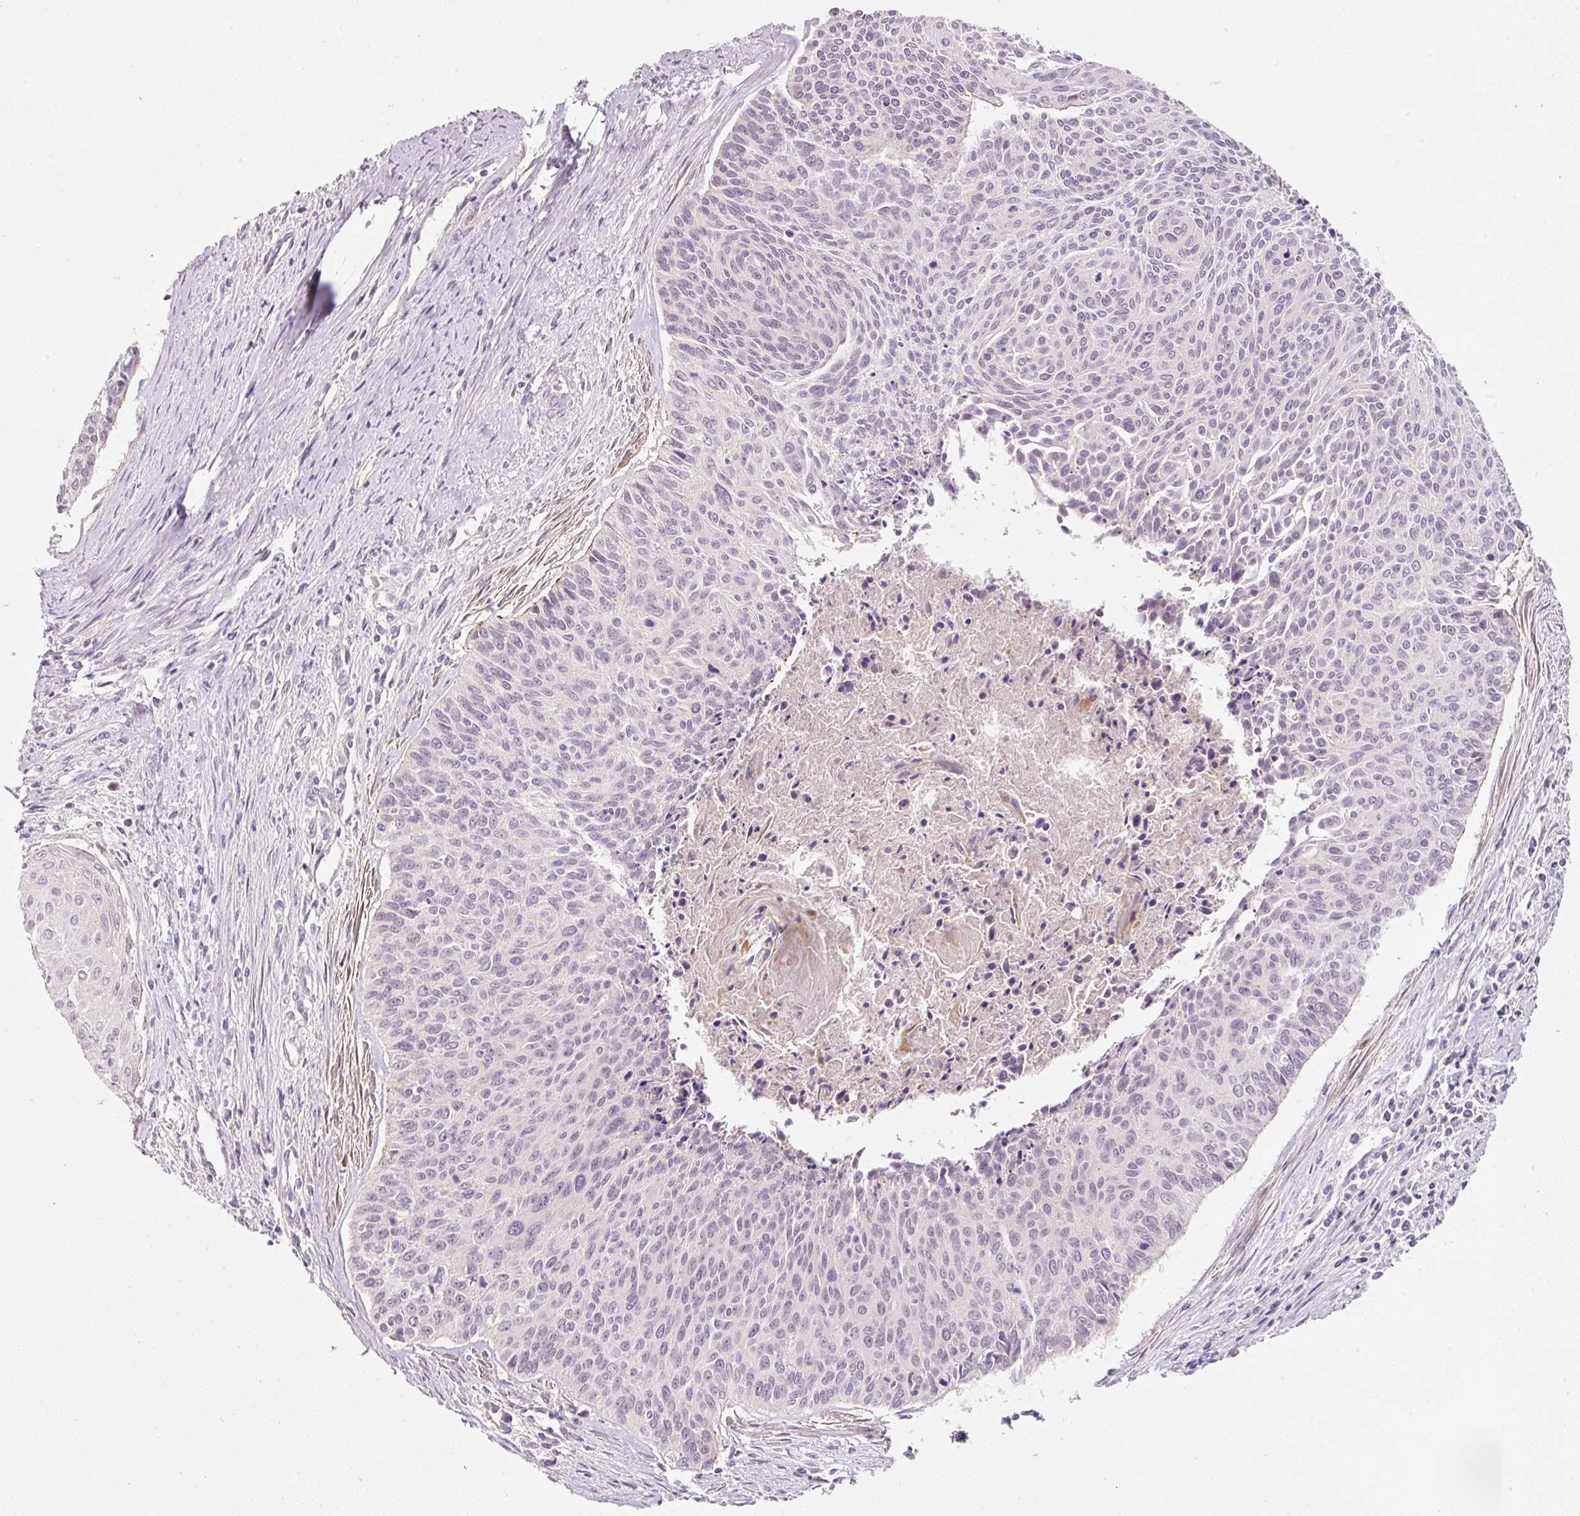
{"staining": {"intensity": "negative", "quantity": "none", "location": "none"}, "tissue": "cervical cancer", "cell_type": "Tumor cells", "image_type": "cancer", "snomed": [{"axis": "morphology", "description": "Squamous cell carcinoma, NOS"}, {"axis": "topography", "description": "Cervix"}], "caption": "The immunohistochemistry micrograph has no significant staining in tumor cells of cervical squamous cell carcinoma tissue.", "gene": "TIRAP", "patient": {"sex": "female", "age": 55}}